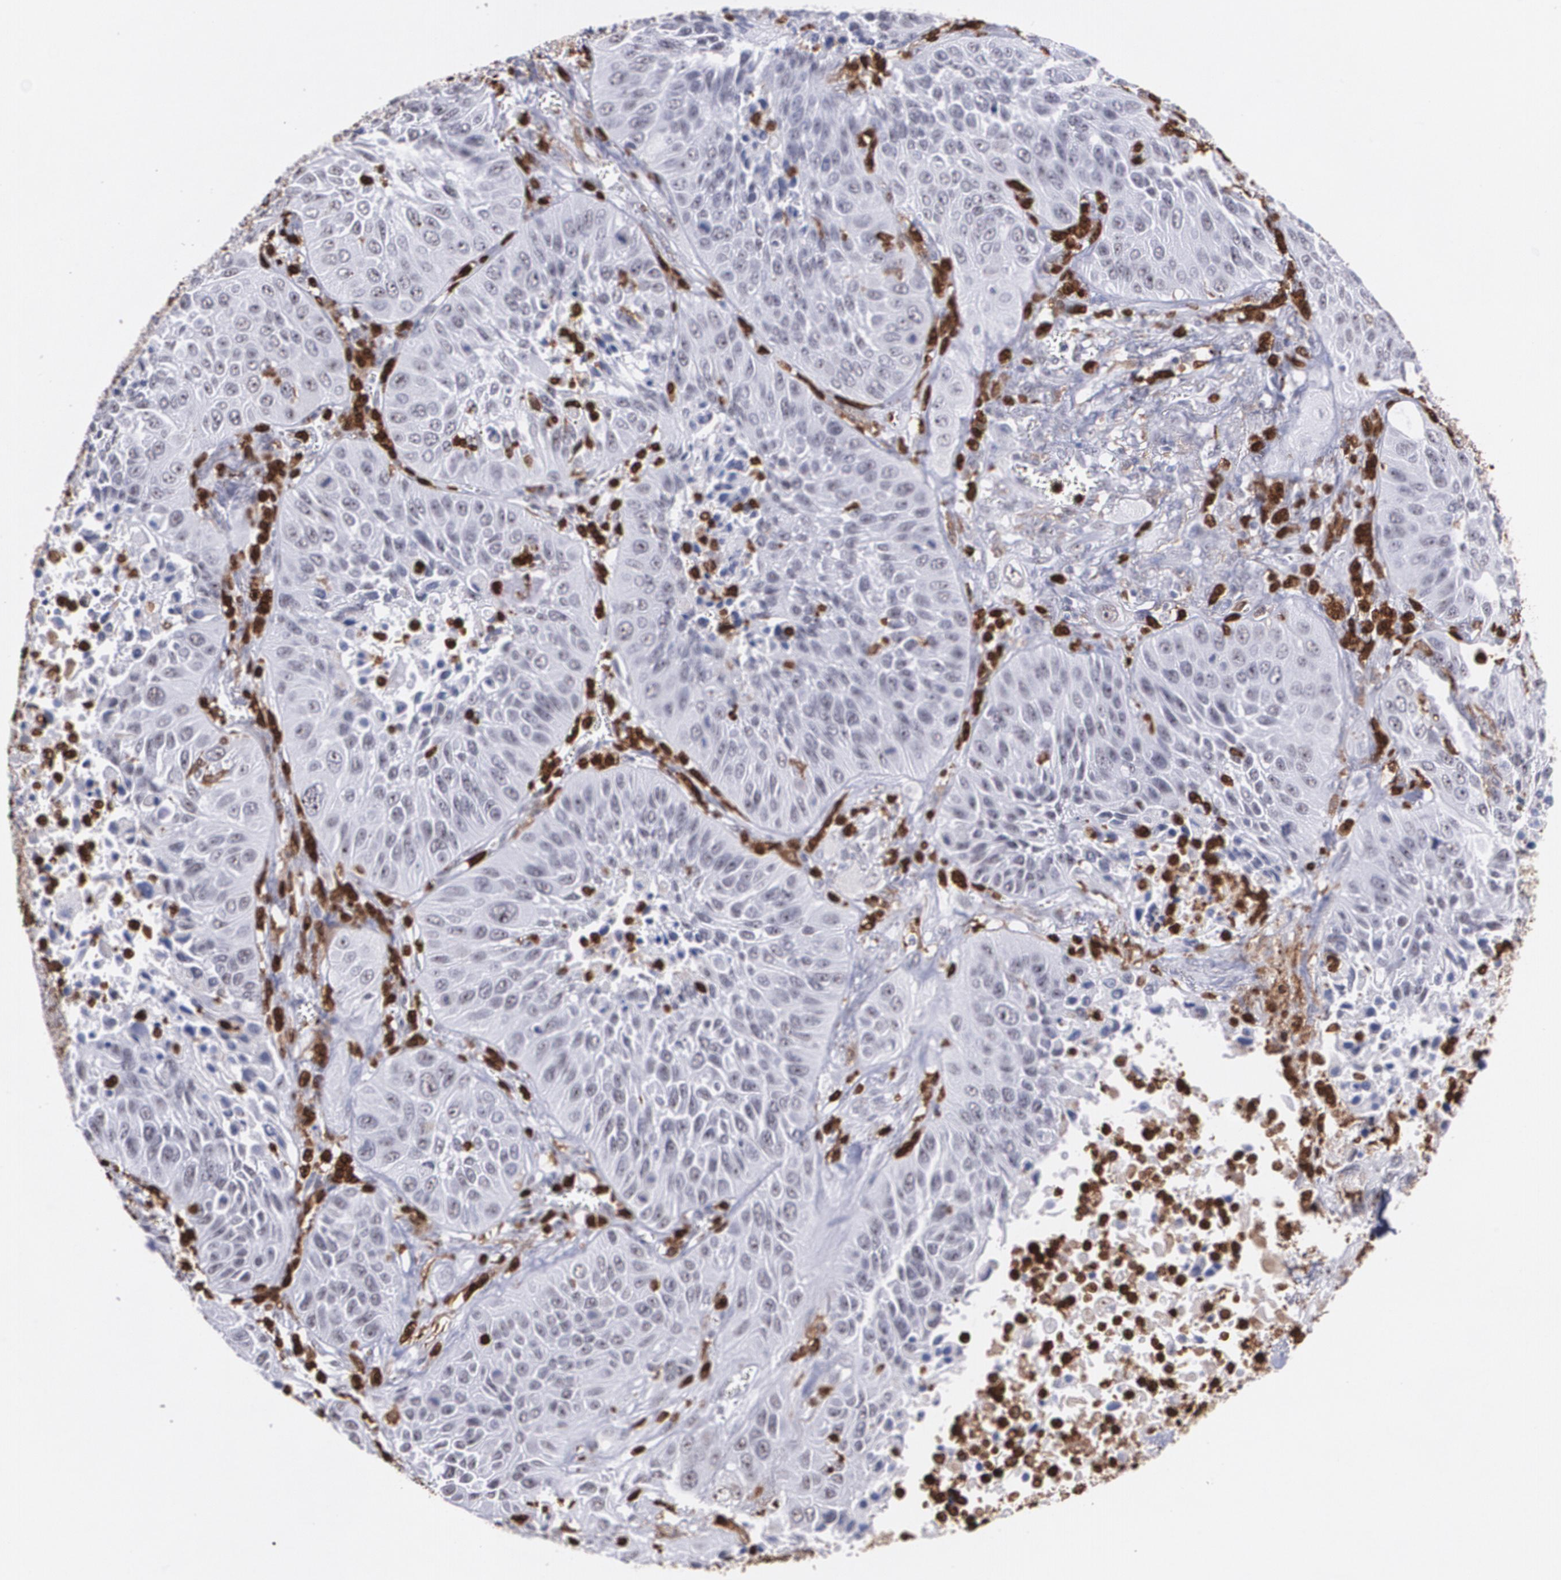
{"staining": {"intensity": "negative", "quantity": "none", "location": "none"}, "tissue": "lung cancer", "cell_type": "Tumor cells", "image_type": "cancer", "snomed": [{"axis": "morphology", "description": "Squamous cell carcinoma, NOS"}, {"axis": "topography", "description": "Lung"}], "caption": "Tumor cells show no significant protein expression in lung cancer (squamous cell carcinoma).", "gene": "NCF2", "patient": {"sex": "female", "age": 76}}